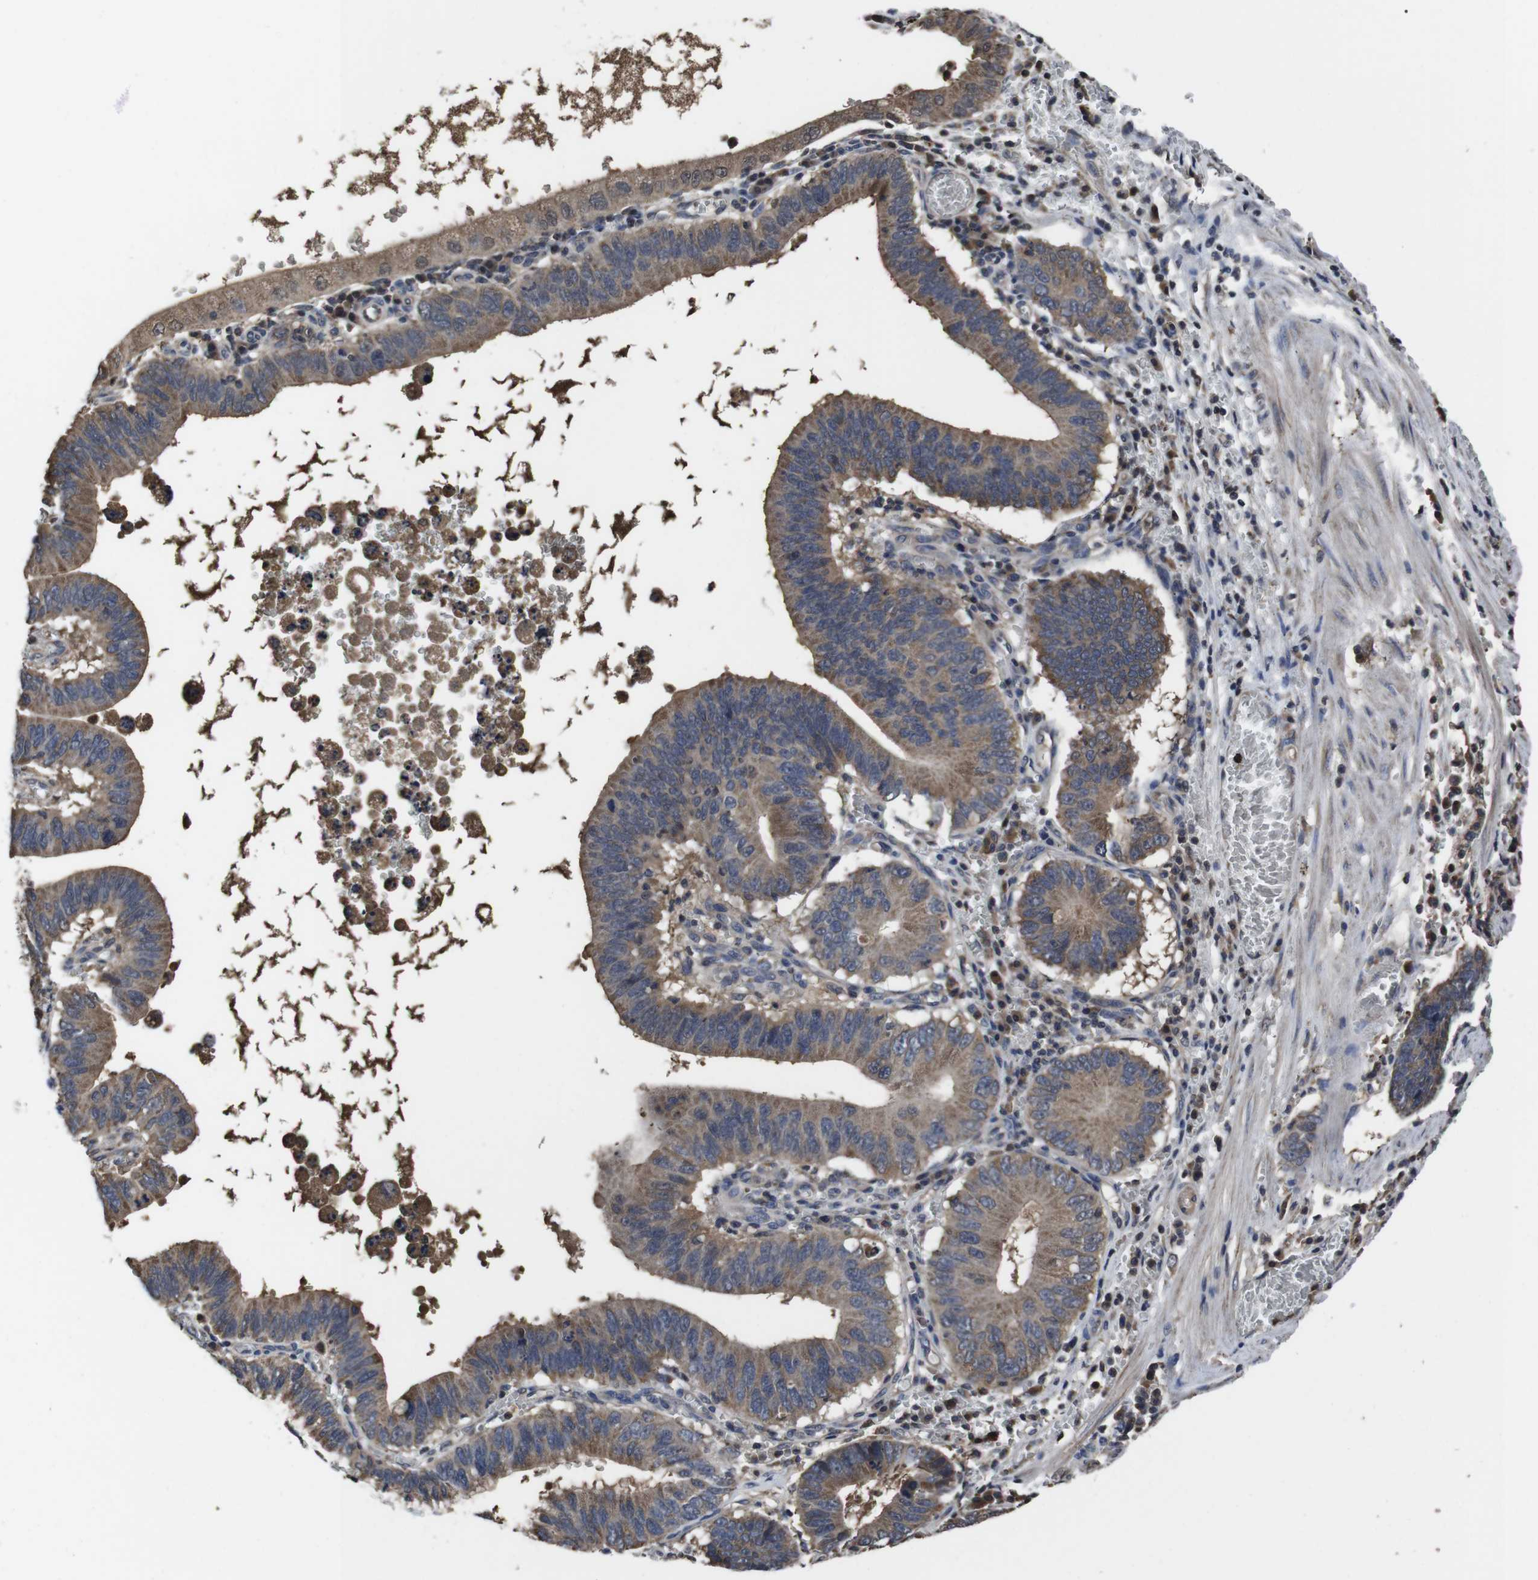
{"staining": {"intensity": "moderate", "quantity": ">75%", "location": "cytoplasmic/membranous"}, "tissue": "stomach cancer", "cell_type": "Tumor cells", "image_type": "cancer", "snomed": [{"axis": "morphology", "description": "Adenocarcinoma, NOS"}, {"axis": "topography", "description": "Stomach"}, {"axis": "topography", "description": "Gastric cardia"}], "caption": "Immunohistochemical staining of stomach cancer (adenocarcinoma) exhibits medium levels of moderate cytoplasmic/membranous positivity in approximately >75% of tumor cells.", "gene": "CXCL11", "patient": {"sex": "male", "age": 59}}